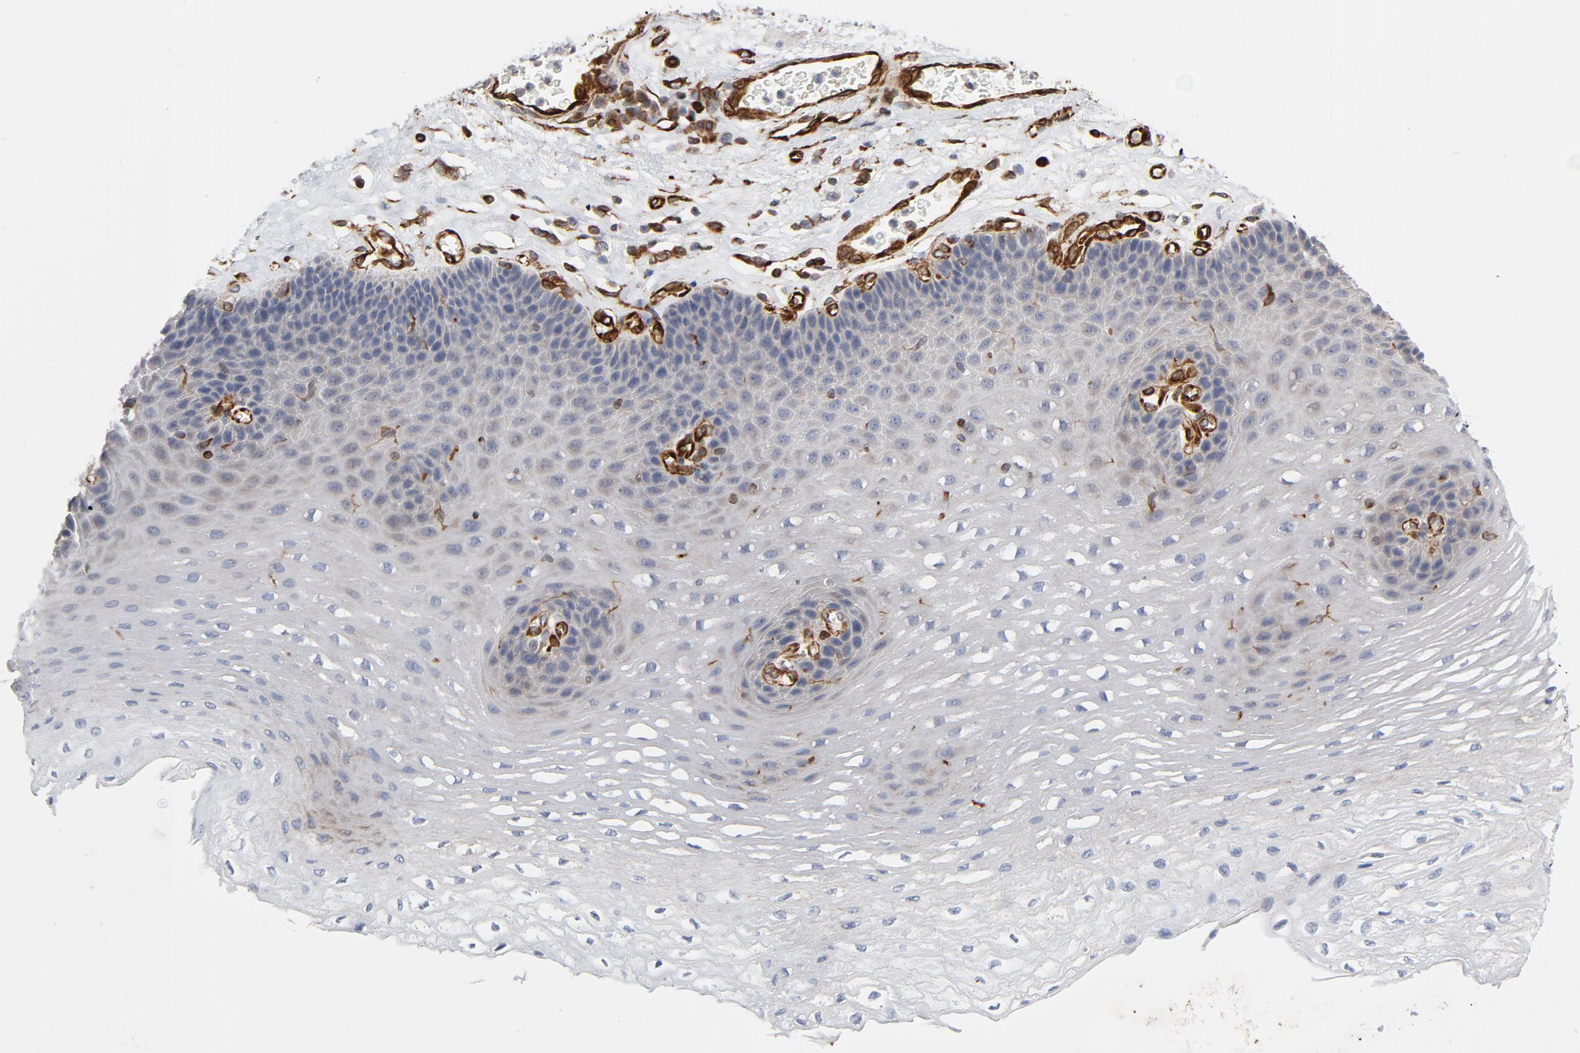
{"staining": {"intensity": "weak", "quantity": "<25%", "location": "cytoplasmic/membranous"}, "tissue": "esophagus", "cell_type": "Squamous epithelial cells", "image_type": "normal", "snomed": [{"axis": "morphology", "description": "Normal tissue, NOS"}, {"axis": "topography", "description": "Esophagus"}], "caption": "Immunohistochemistry photomicrograph of benign esophagus stained for a protein (brown), which shows no positivity in squamous epithelial cells.", "gene": "FAM118A", "patient": {"sex": "female", "age": 72}}